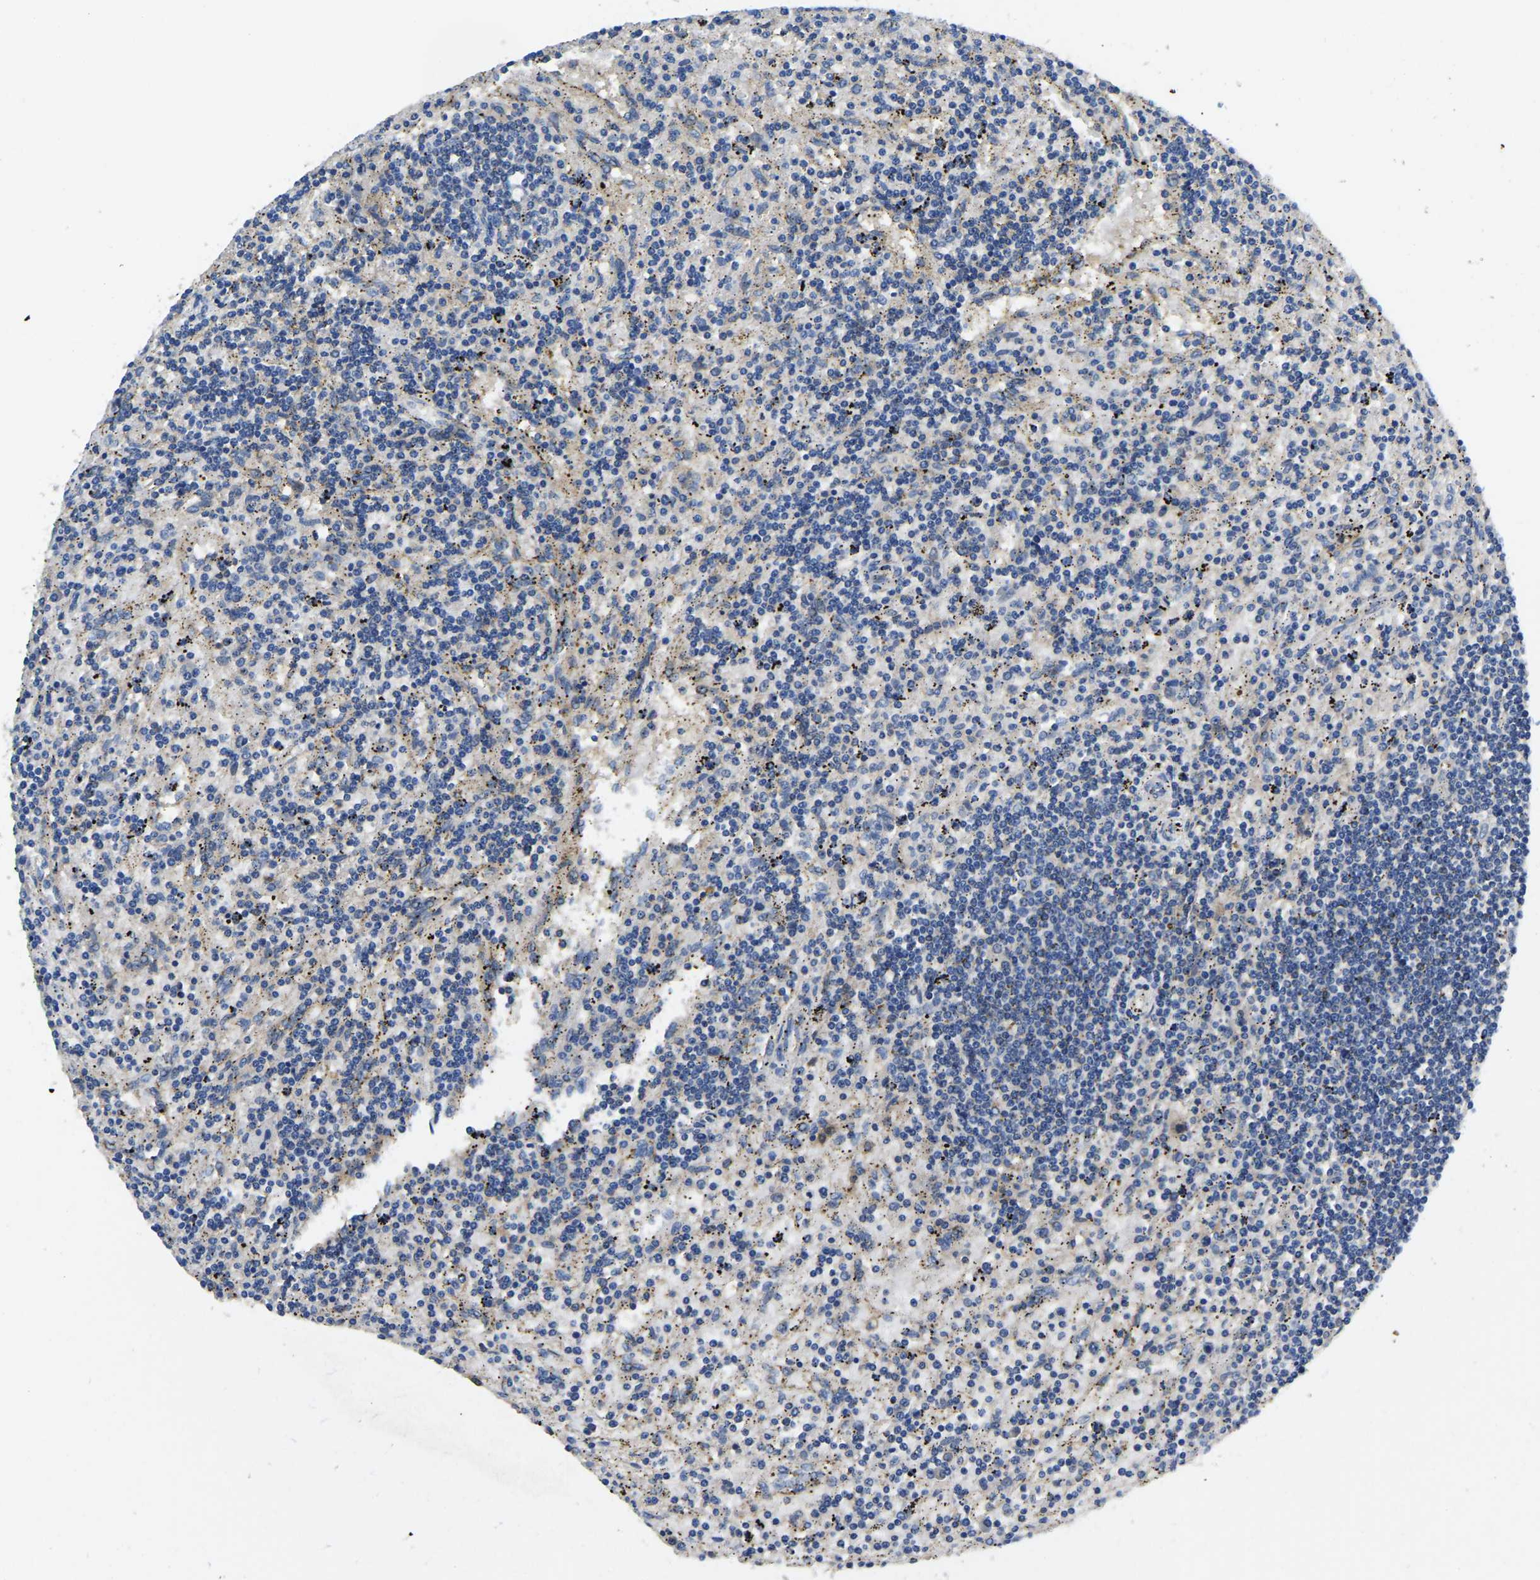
{"staining": {"intensity": "negative", "quantity": "none", "location": "none"}, "tissue": "lymphoma", "cell_type": "Tumor cells", "image_type": "cancer", "snomed": [{"axis": "morphology", "description": "Malignant lymphoma, non-Hodgkin's type, Low grade"}, {"axis": "topography", "description": "Spleen"}], "caption": "An IHC histopathology image of low-grade malignant lymphoma, non-Hodgkin's type is shown. There is no staining in tumor cells of low-grade malignant lymphoma, non-Hodgkin's type. The staining was performed using DAB to visualize the protein expression in brown, while the nuclei were stained in blue with hematoxylin (Magnification: 20x).", "gene": "STAT2", "patient": {"sex": "male", "age": 76}}